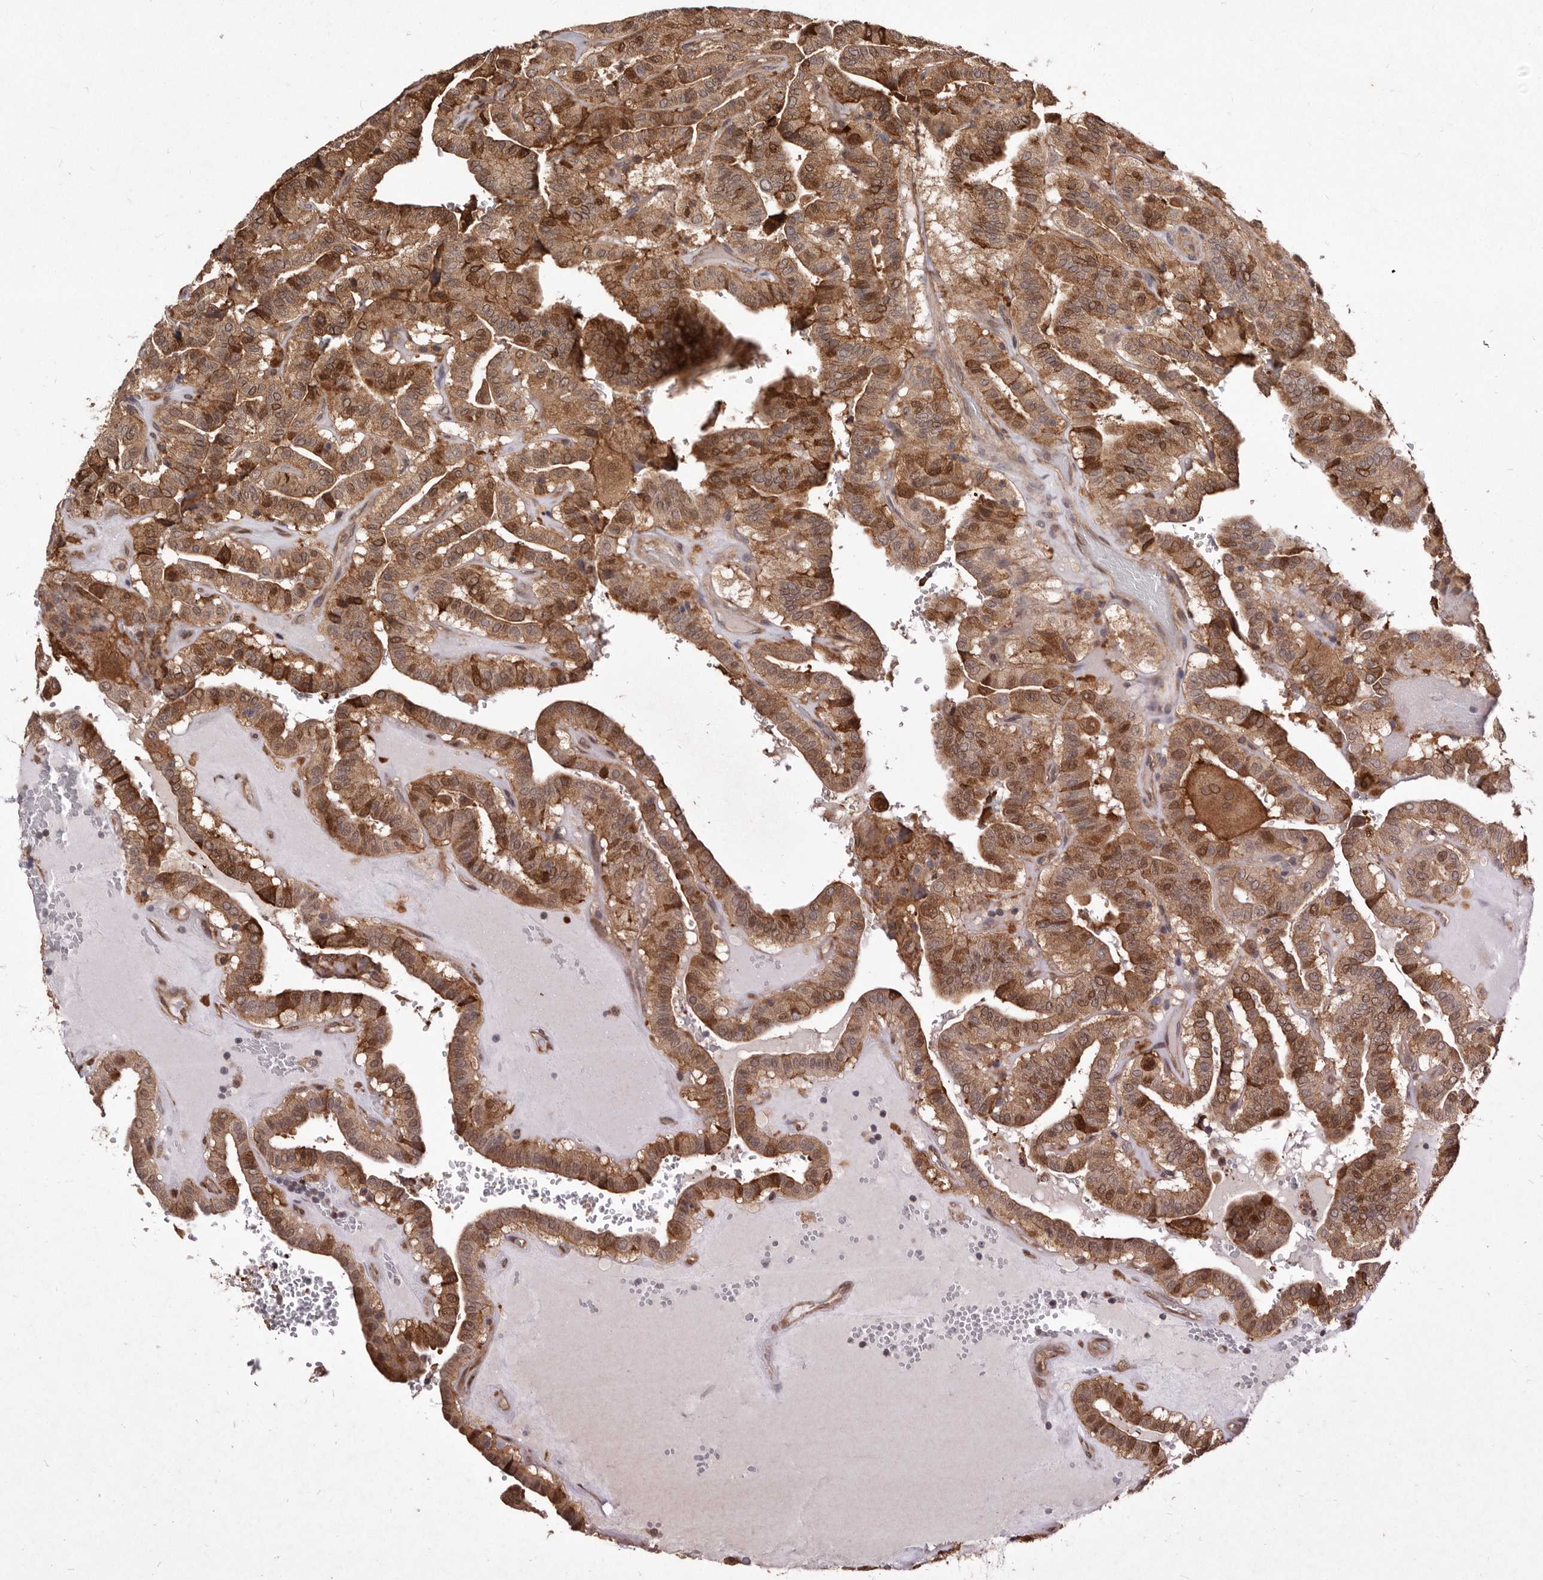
{"staining": {"intensity": "moderate", "quantity": ">75%", "location": "cytoplasmic/membranous,nuclear"}, "tissue": "thyroid cancer", "cell_type": "Tumor cells", "image_type": "cancer", "snomed": [{"axis": "morphology", "description": "Papillary adenocarcinoma, NOS"}, {"axis": "topography", "description": "Thyroid gland"}], "caption": "Immunohistochemistry image of thyroid cancer stained for a protein (brown), which displays medium levels of moderate cytoplasmic/membranous and nuclear positivity in approximately >75% of tumor cells.", "gene": "RRM2B", "patient": {"sex": "male", "age": 77}}